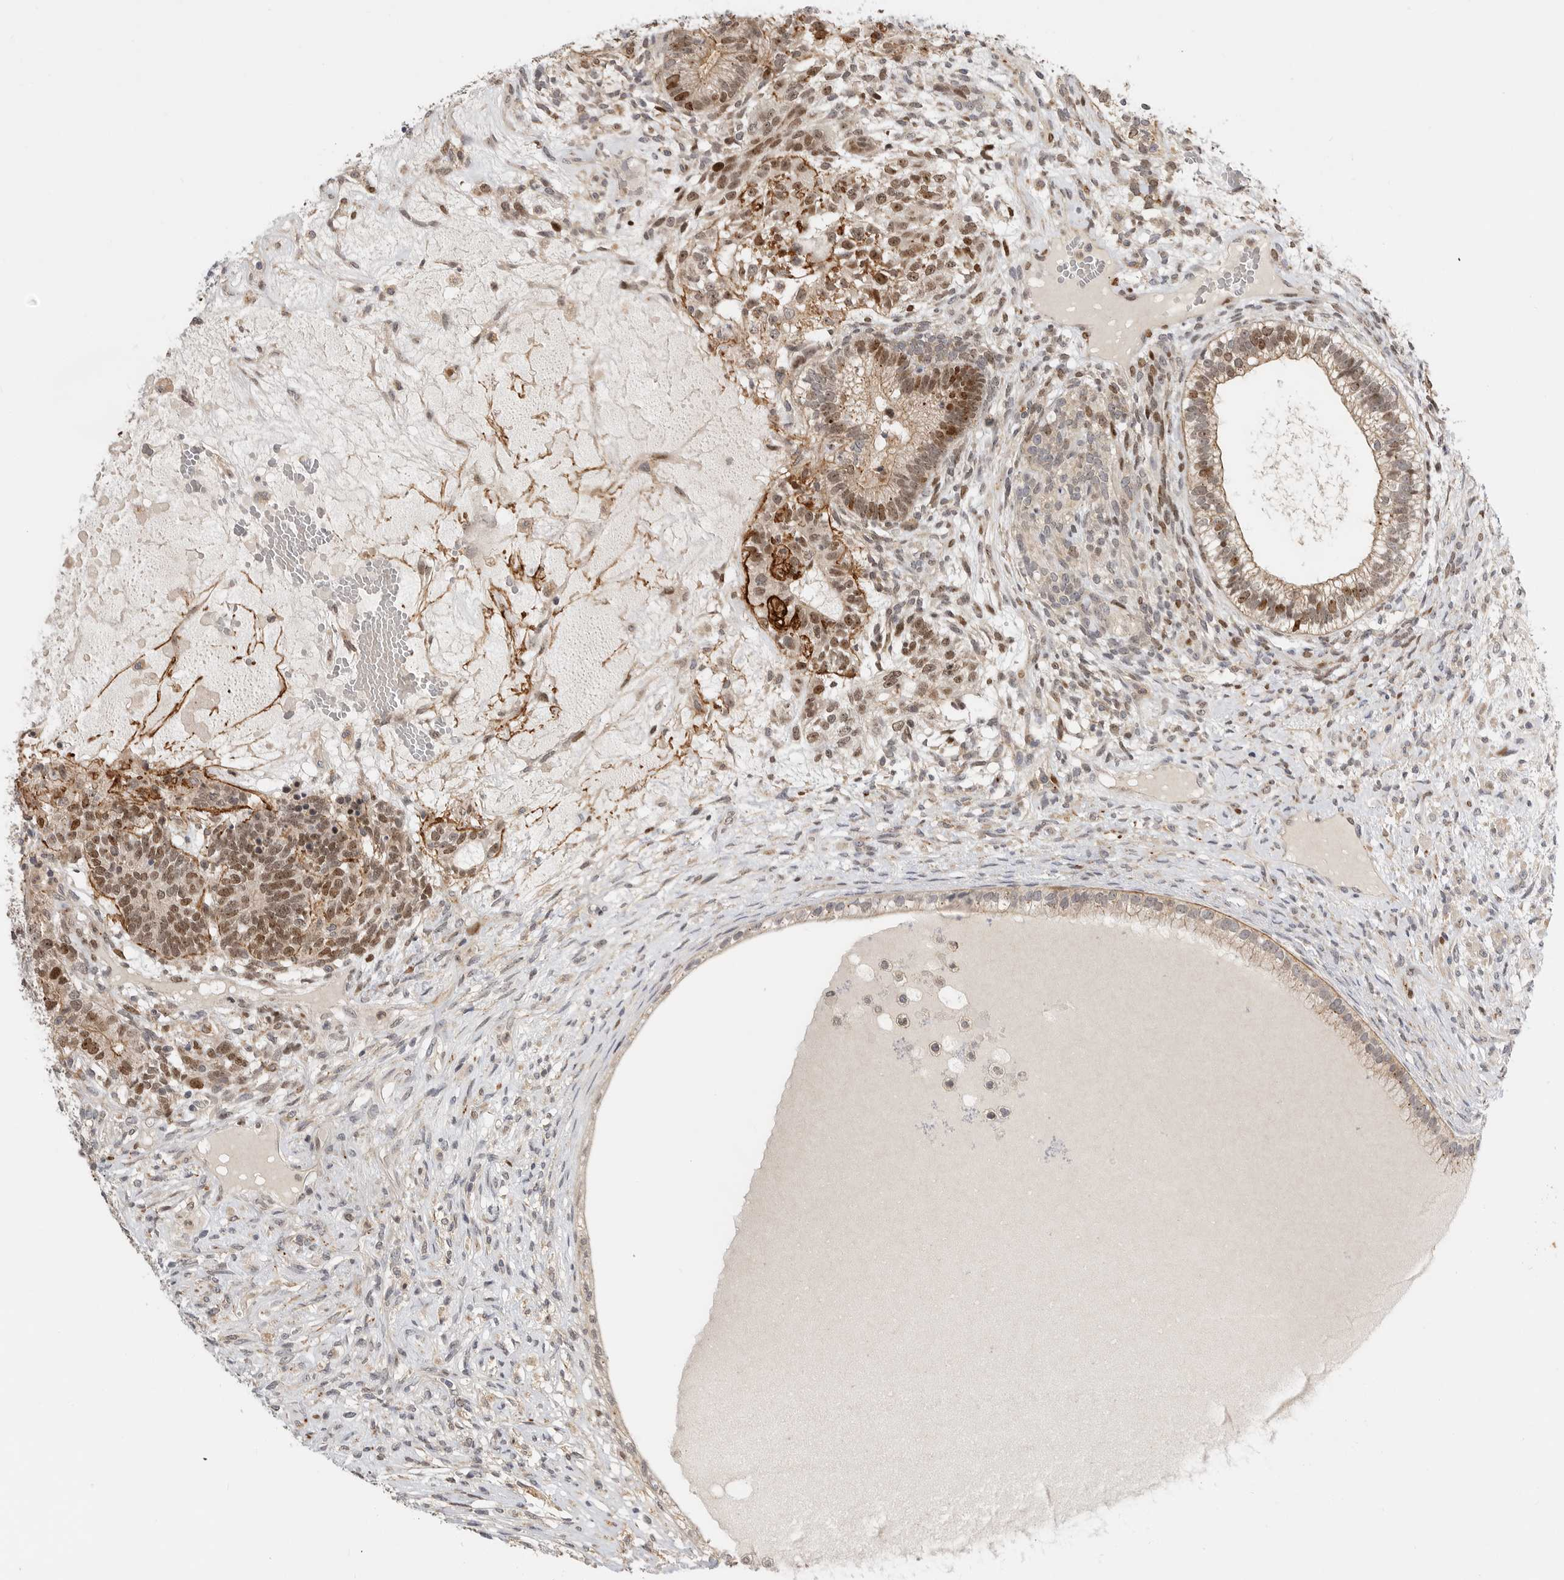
{"staining": {"intensity": "moderate", "quantity": ">75%", "location": "nuclear"}, "tissue": "testis cancer", "cell_type": "Tumor cells", "image_type": "cancer", "snomed": [{"axis": "morphology", "description": "Seminoma, NOS"}, {"axis": "morphology", "description": "Carcinoma, Embryonal, NOS"}, {"axis": "topography", "description": "Testis"}], "caption": "This is a photomicrograph of immunohistochemistry staining of embryonal carcinoma (testis), which shows moderate staining in the nuclear of tumor cells.", "gene": "CSNK1G3", "patient": {"sex": "male", "age": 28}}